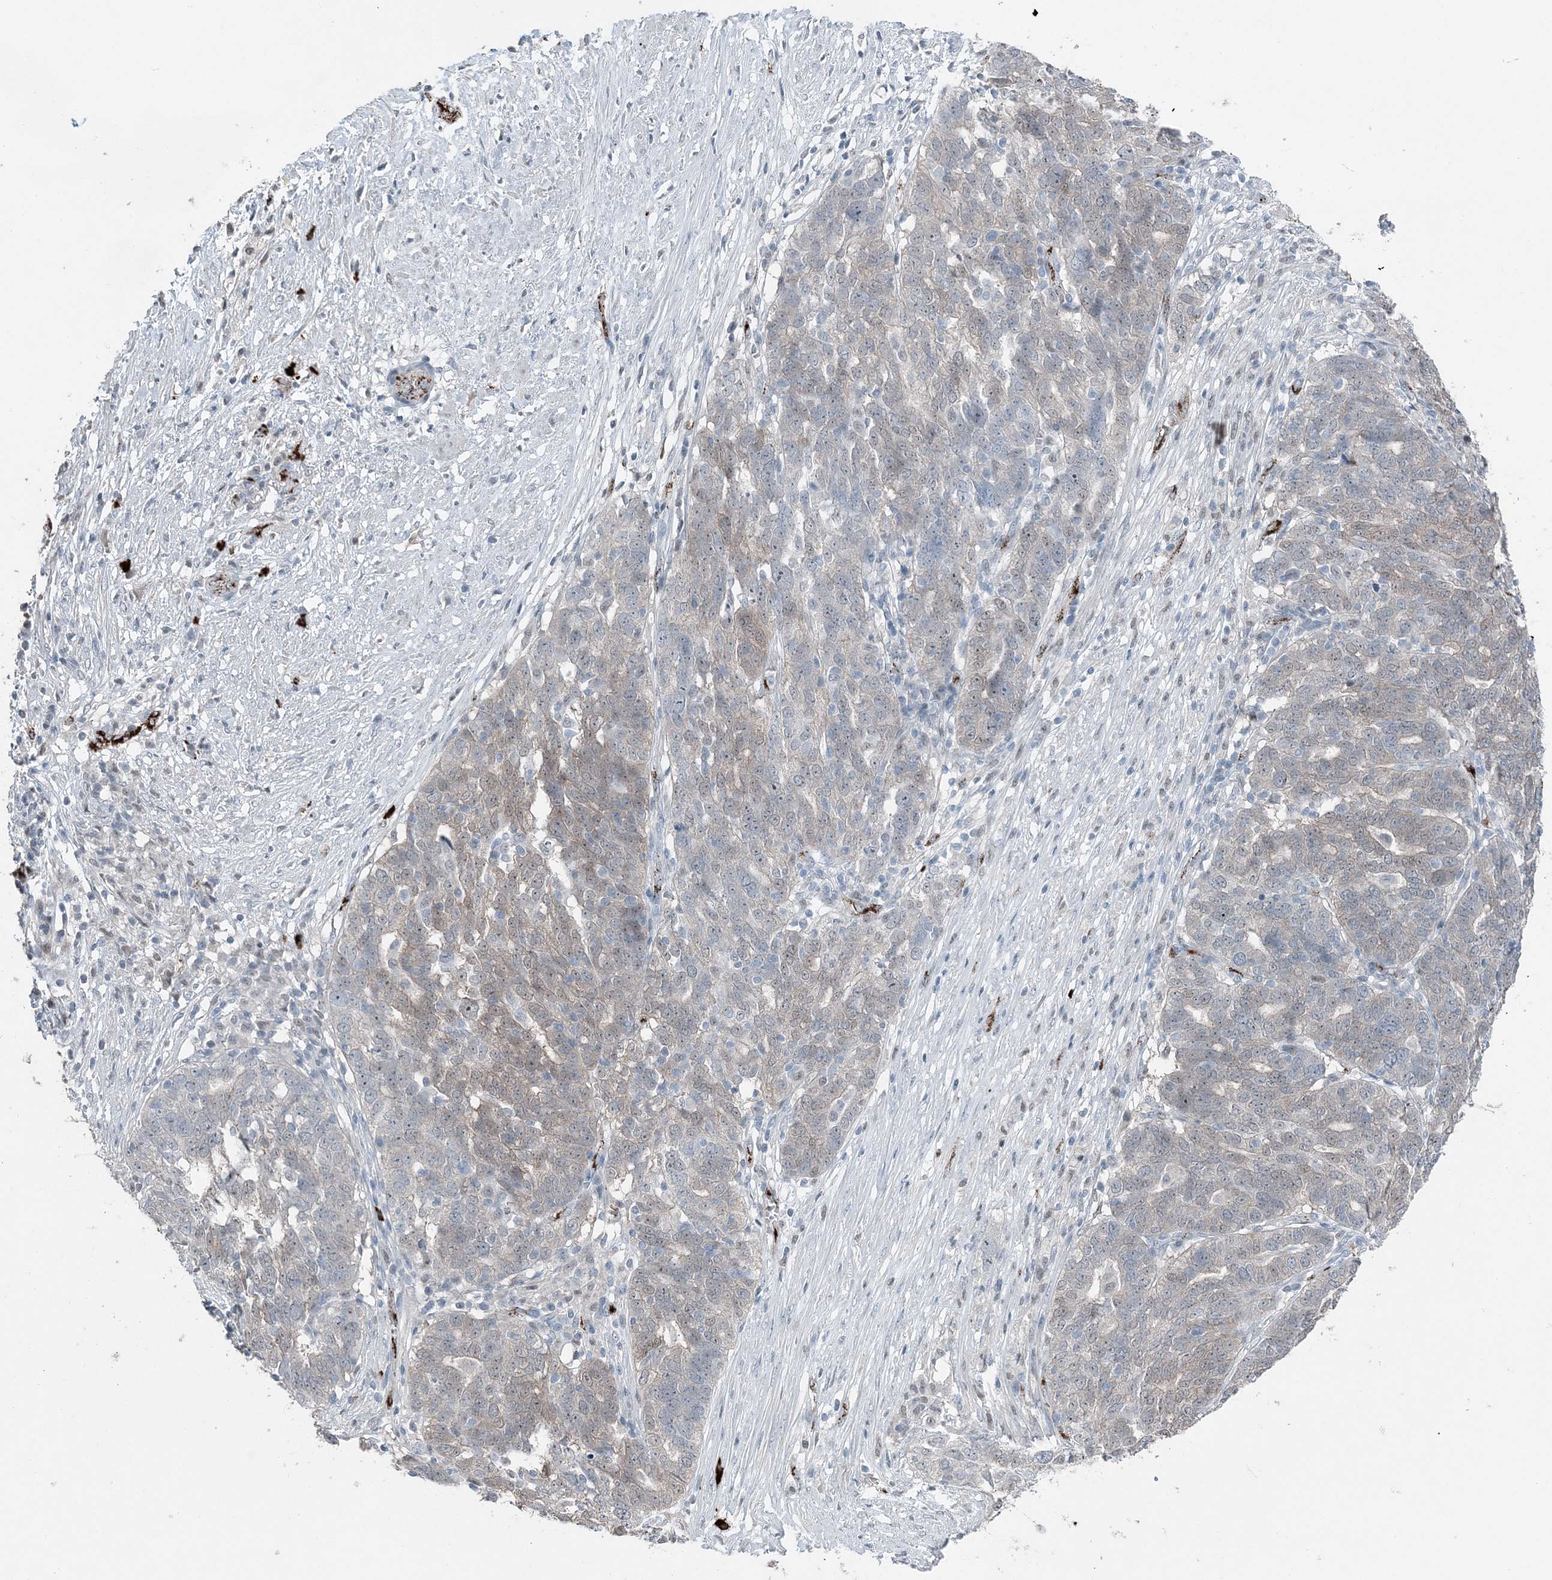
{"staining": {"intensity": "weak", "quantity": "<25%", "location": "cytoplasmic/membranous"}, "tissue": "ovarian cancer", "cell_type": "Tumor cells", "image_type": "cancer", "snomed": [{"axis": "morphology", "description": "Cystadenocarcinoma, serous, NOS"}, {"axis": "topography", "description": "Ovary"}], "caption": "There is no significant staining in tumor cells of ovarian serous cystadenocarcinoma. (DAB immunohistochemistry, high magnification).", "gene": "ELOVL7", "patient": {"sex": "female", "age": 59}}